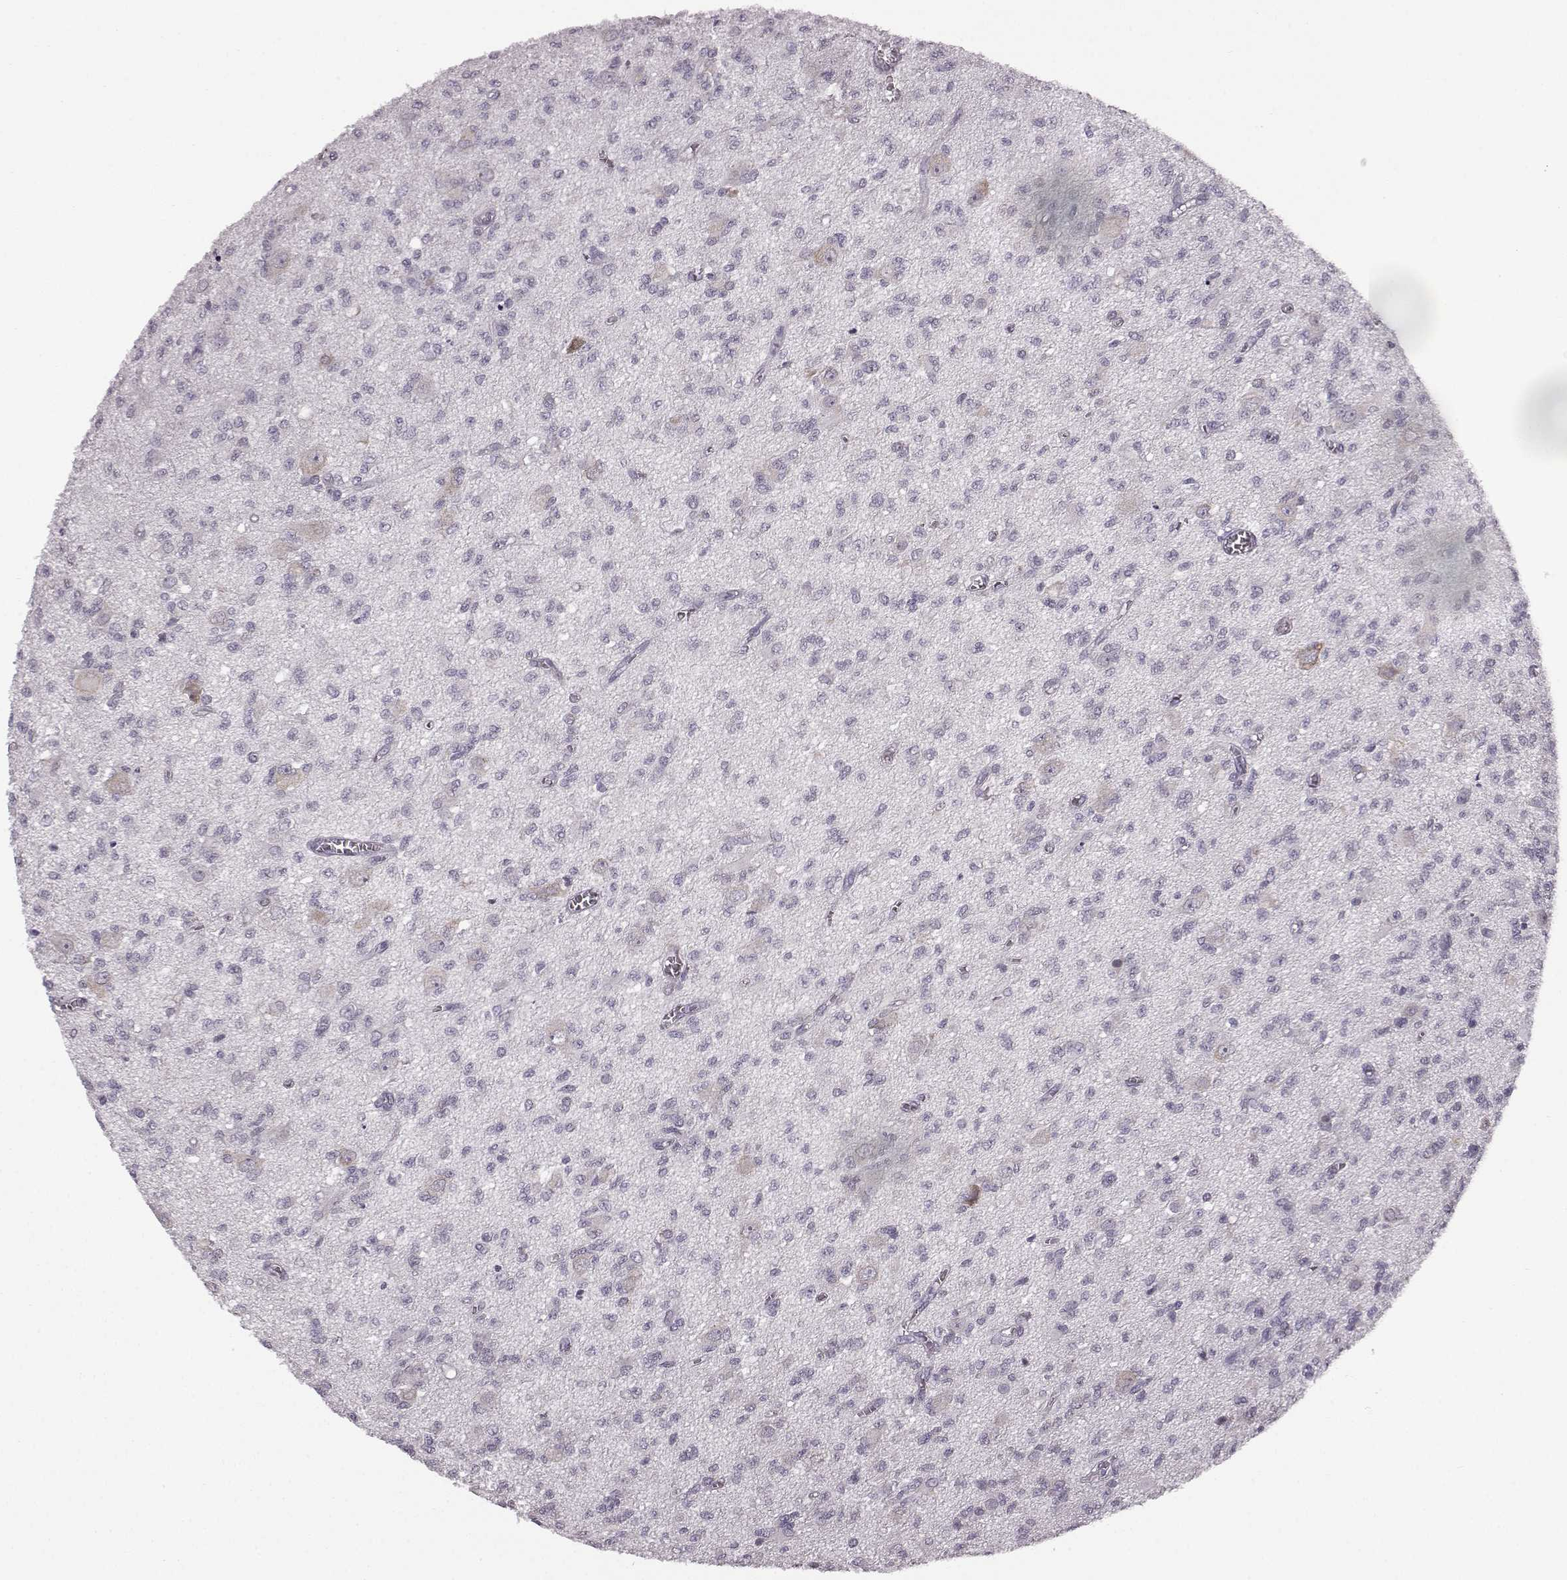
{"staining": {"intensity": "negative", "quantity": "none", "location": "none"}, "tissue": "glioma", "cell_type": "Tumor cells", "image_type": "cancer", "snomed": [{"axis": "morphology", "description": "Glioma, malignant, Low grade"}, {"axis": "topography", "description": "Brain"}], "caption": "Tumor cells are negative for protein expression in human low-grade glioma (malignant).", "gene": "SEMG2", "patient": {"sex": "male", "age": 64}}